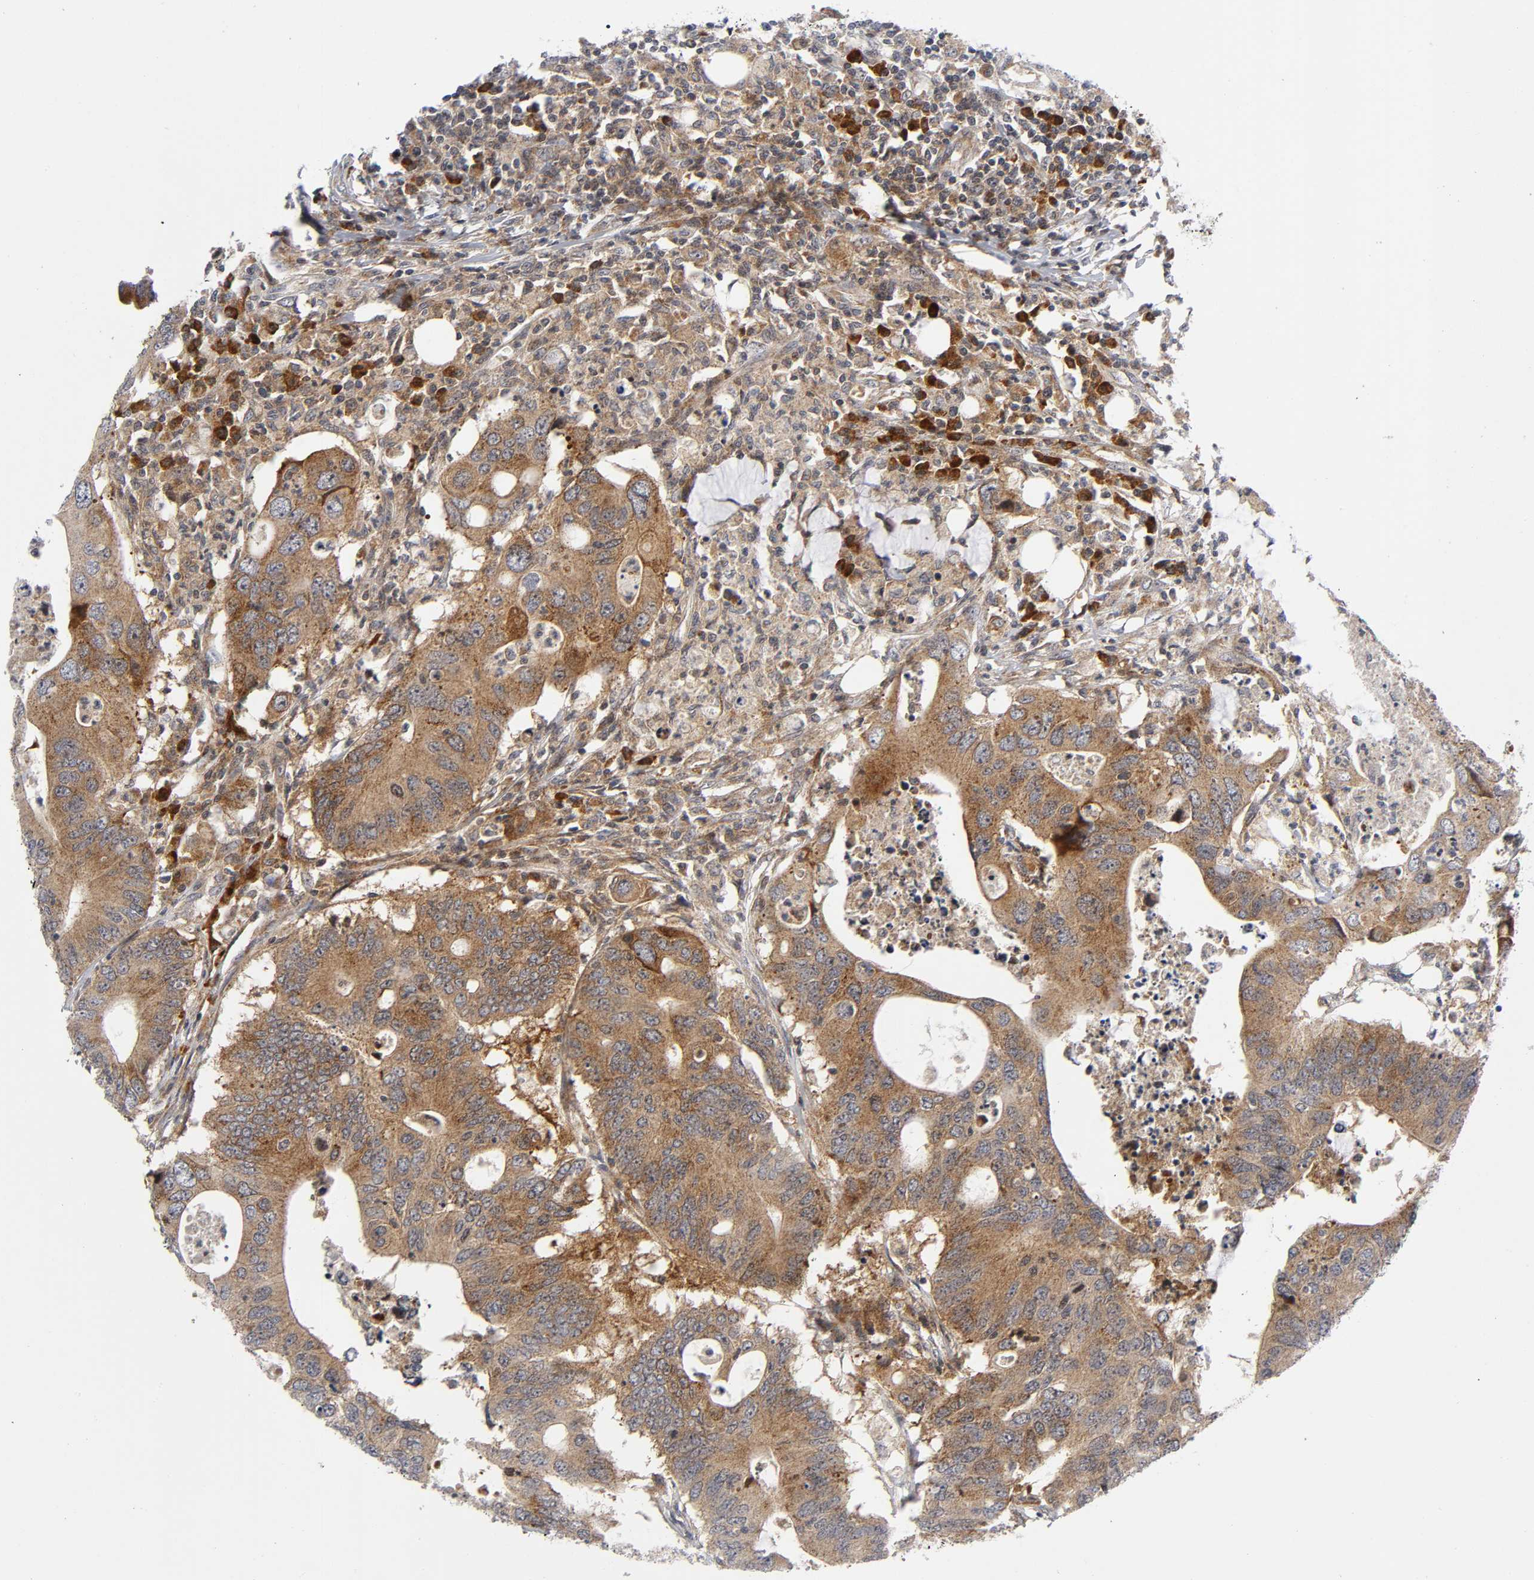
{"staining": {"intensity": "moderate", "quantity": ">75%", "location": "cytoplasmic/membranous"}, "tissue": "colorectal cancer", "cell_type": "Tumor cells", "image_type": "cancer", "snomed": [{"axis": "morphology", "description": "Adenocarcinoma, NOS"}, {"axis": "topography", "description": "Colon"}], "caption": "Immunohistochemical staining of human adenocarcinoma (colorectal) exhibits moderate cytoplasmic/membranous protein positivity in approximately >75% of tumor cells.", "gene": "EIF5", "patient": {"sex": "male", "age": 71}}